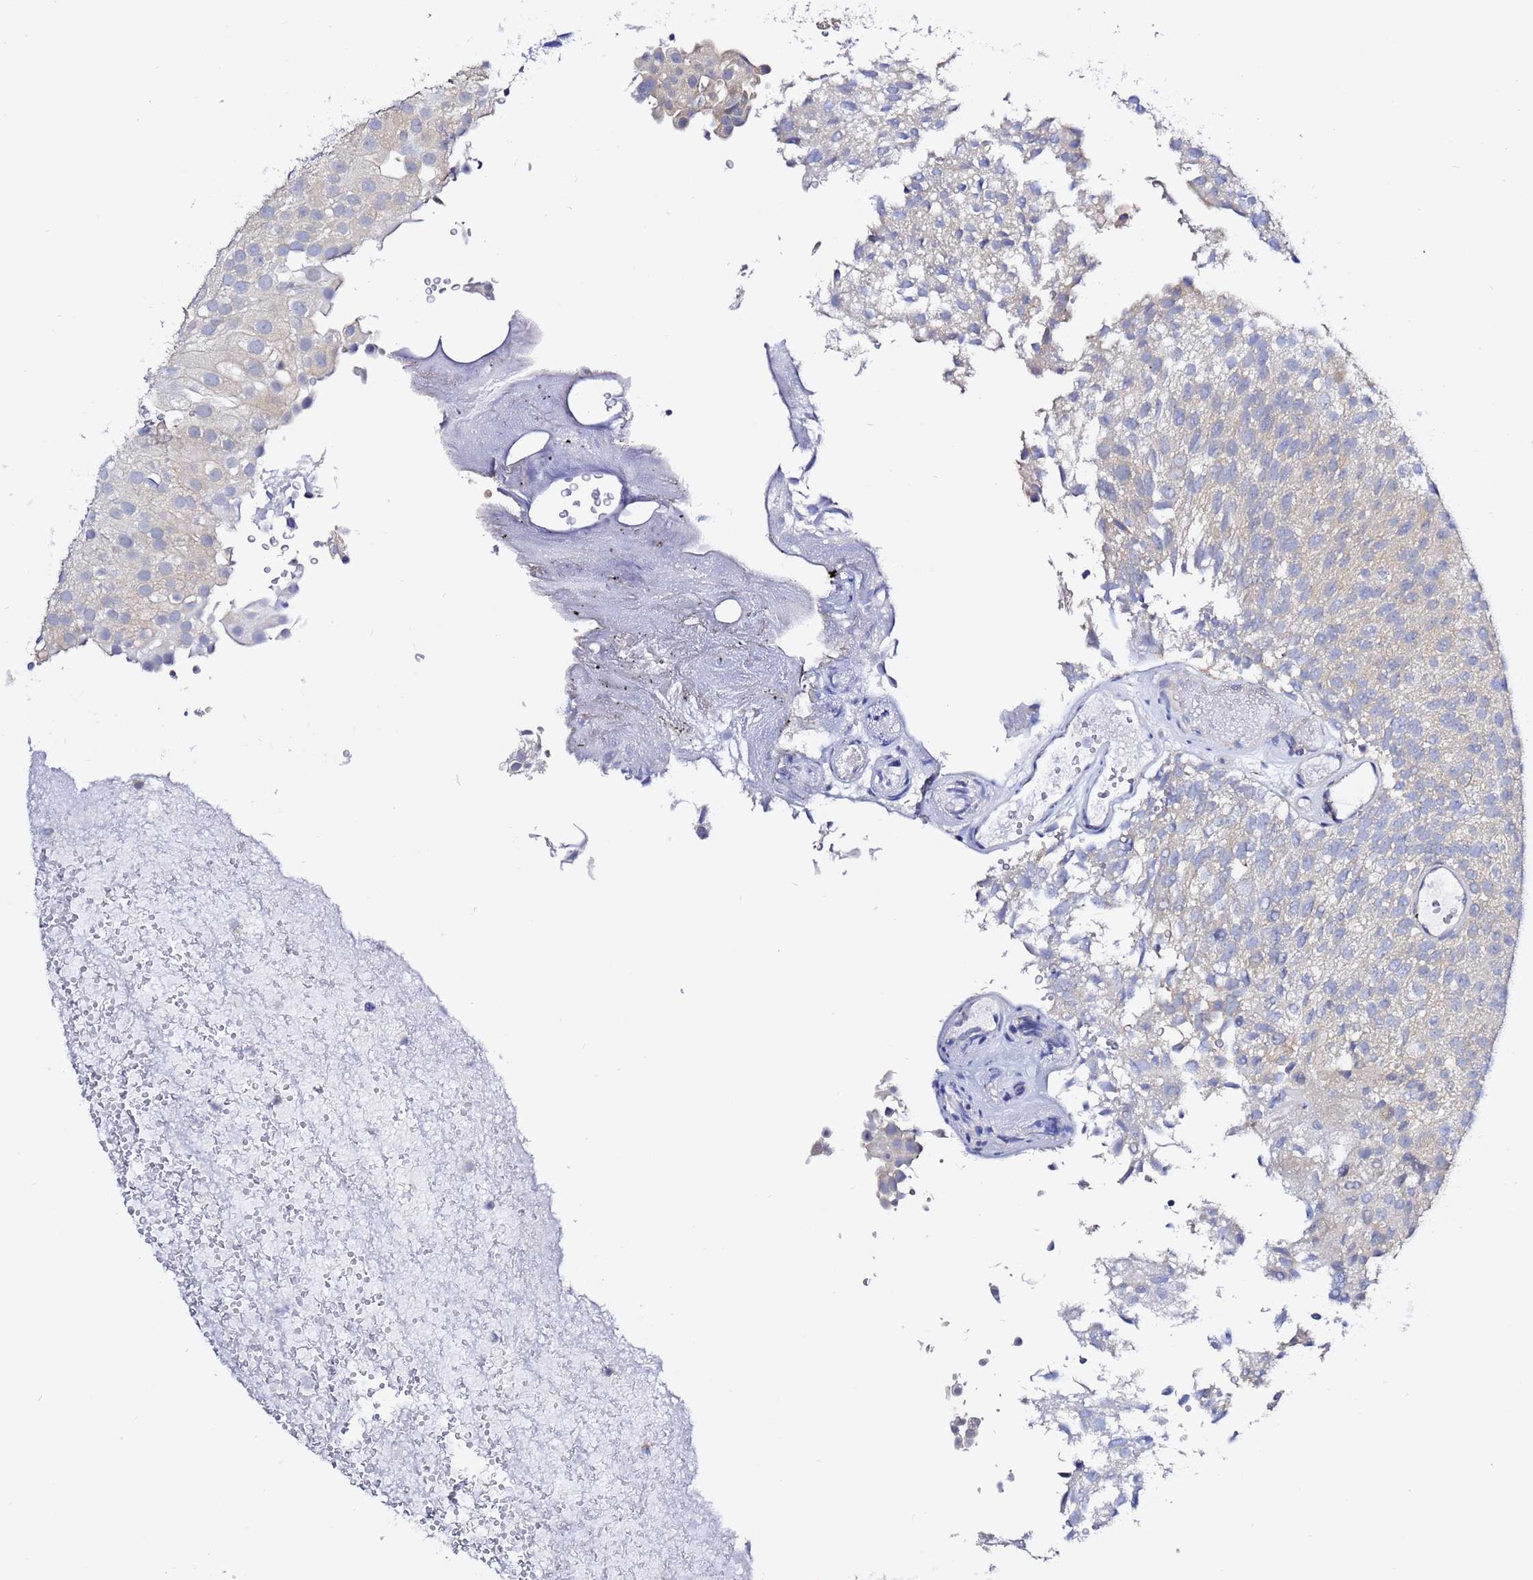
{"staining": {"intensity": "weak", "quantity": "<25%", "location": "cytoplasmic/membranous"}, "tissue": "urothelial cancer", "cell_type": "Tumor cells", "image_type": "cancer", "snomed": [{"axis": "morphology", "description": "Urothelial carcinoma, Low grade"}, {"axis": "topography", "description": "Urinary bladder"}], "caption": "Urothelial cancer stained for a protein using immunohistochemistry reveals no expression tumor cells.", "gene": "LENG1", "patient": {"sex": "male", "age": 78}}